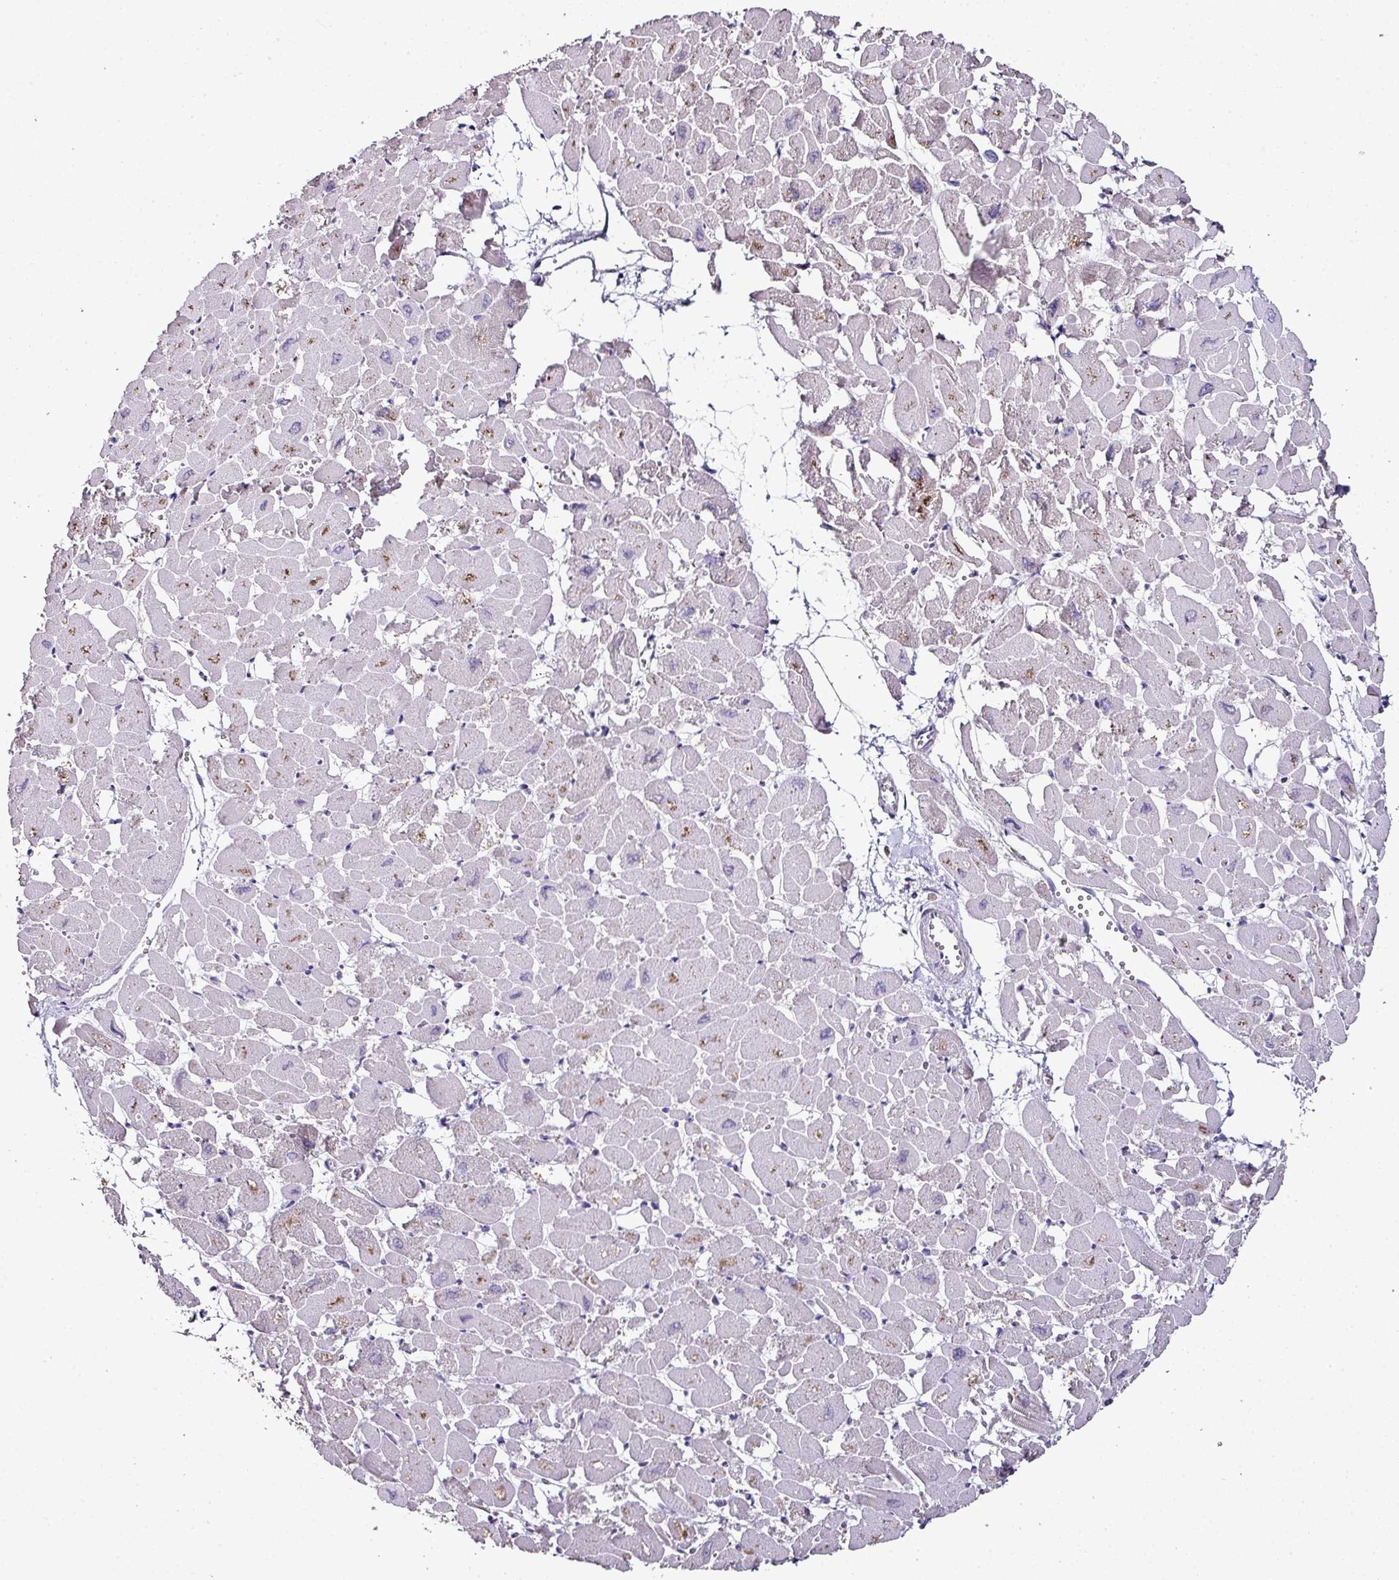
{"staining": {"intensity": "weak", "quantity": "25%-75%", "location": "cytoplasmic/membranous"}, "tissue": "heart muscle", "cell_type": "Cardiomyocytes", "image_type": "normal", "snomed": [{"axis": "morphology", "description": "Normal tissue, NOS"}, {"axis": "topography", "description": "Heart"}], "caption": "Heart muscle stained with a brown dye exhibits weak cytoplasmic/membranous positive staining in approximately 25%-75% of cardiomyocytes.", "gene": "SKIC2", "patient": {"sex": "male", "age": 54}}